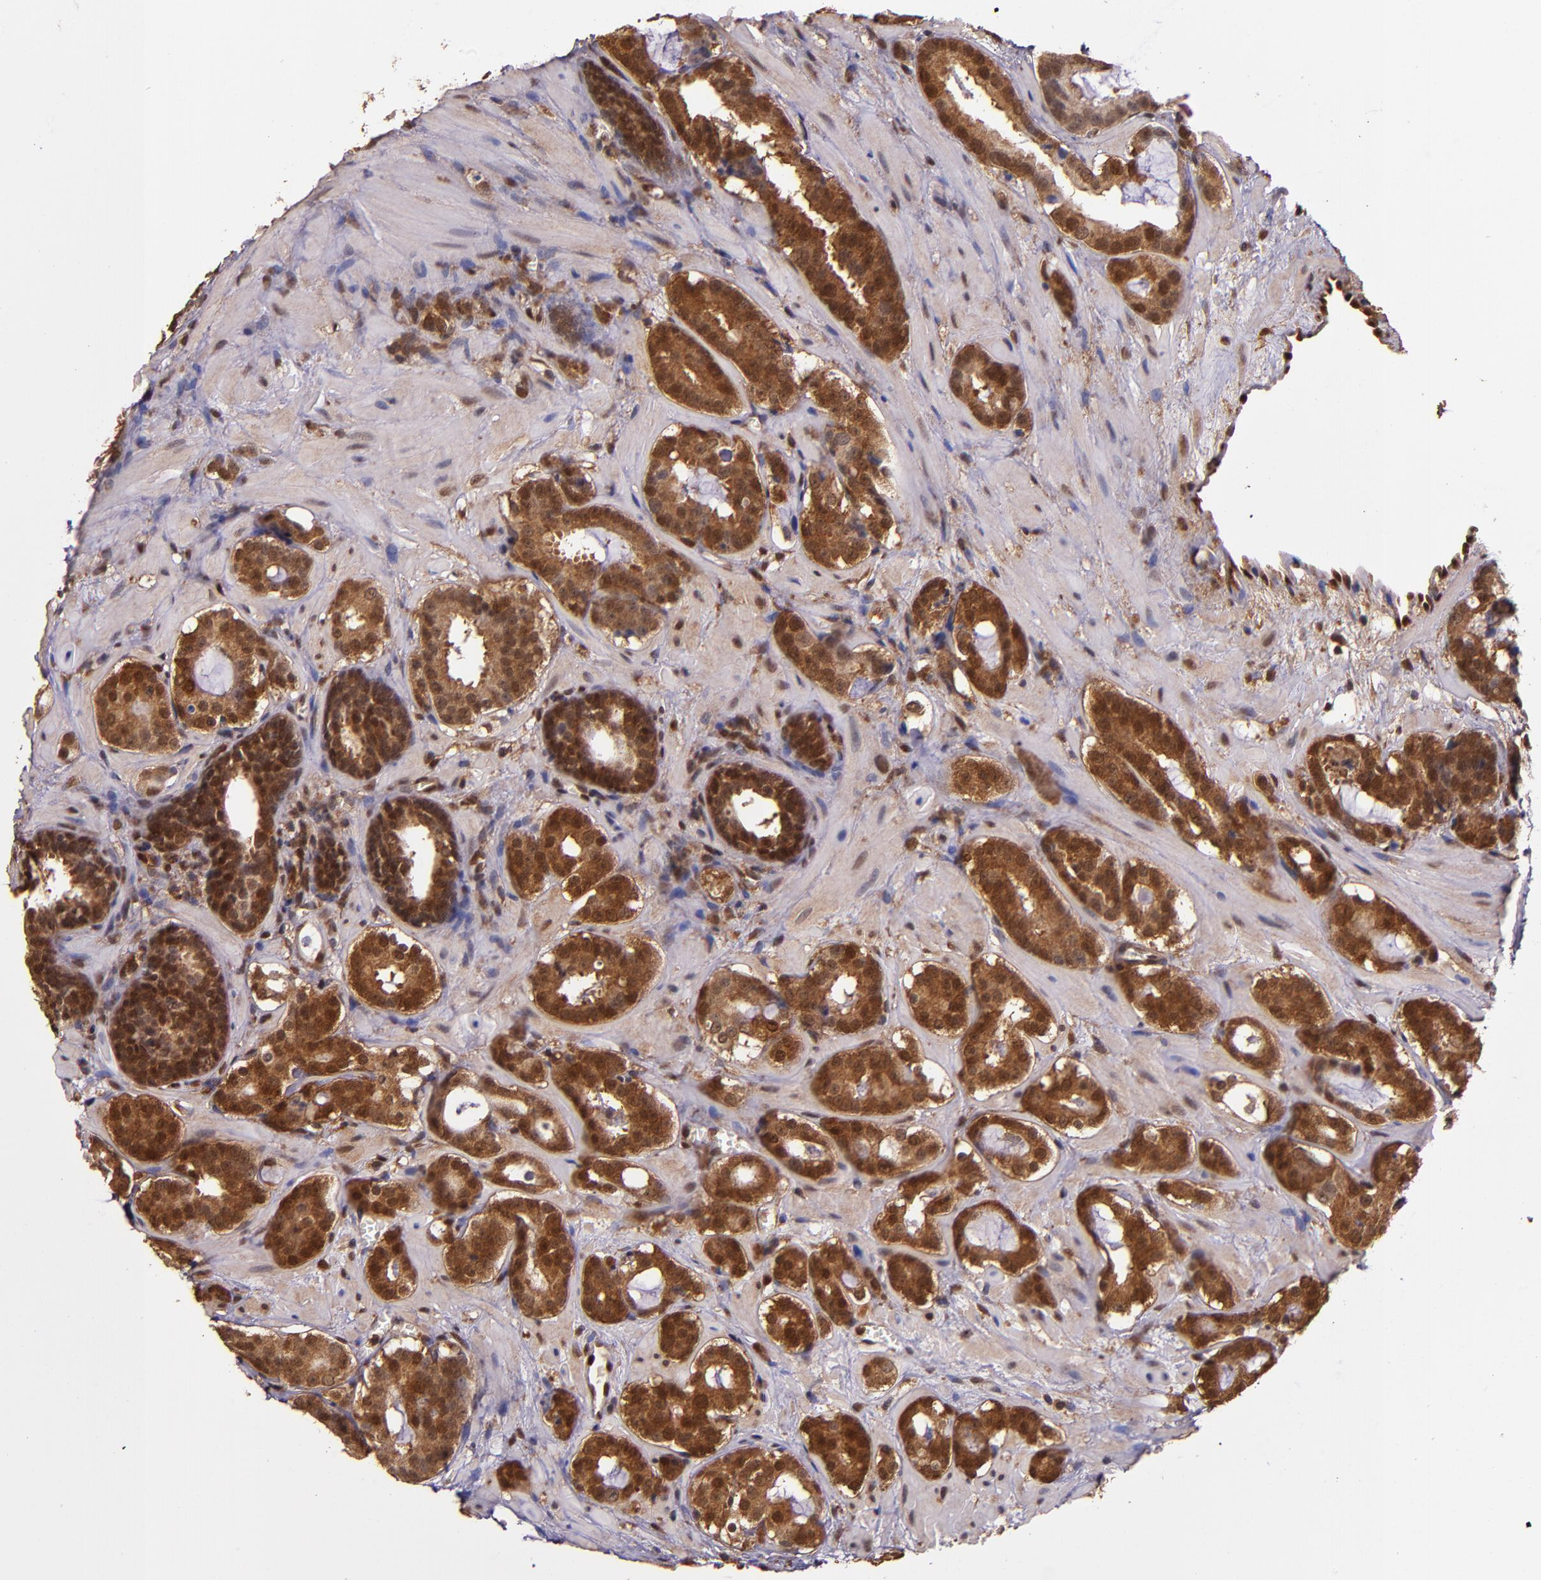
{"staining": {"intensity": "strong", "quantity": ">75%", "location": "cytoplasmic/membranous,nuclear"}, "tissue": "prostate cancer", "cell_type": "Tumor cells", "image_type": "cancer", "snomed": [{"axis": "morphology", "description": "Adenocarcinoma, Low grade"}, {"axis": "topography", "description": "Prostate"}], "caption": "Protein staining of adenocarcinoma (low-grade) (prostate) tissue displays strong cytoplasmic/membranous and nuclear staining in about >75% of tumor cells. Nuclei are stained in blue.", "gene": "STAT6", "patient": {"sex": "male", "age": 57}}